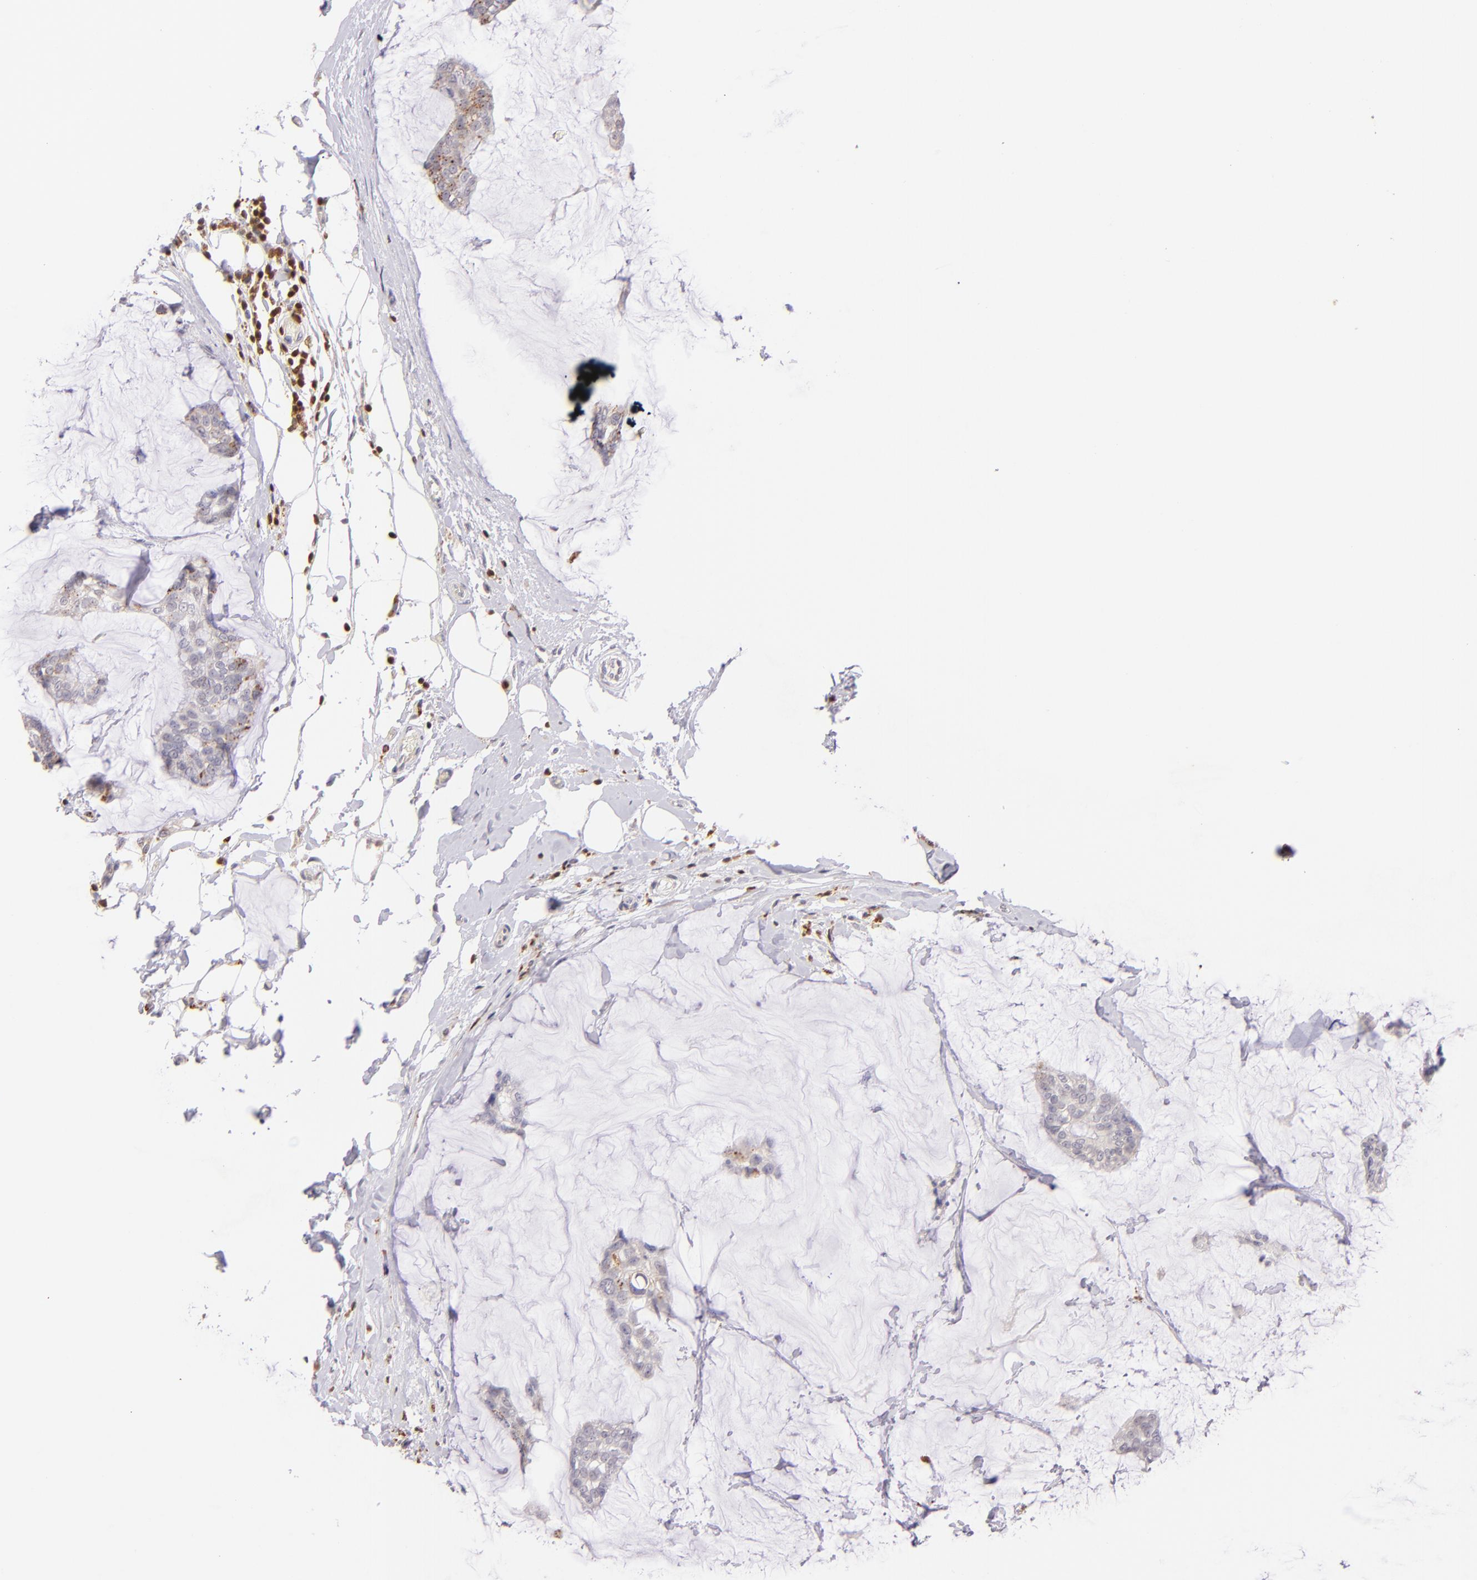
{"staining": {"intensity": "negative", "quantity": "none", "location": "none"}, "tissue": "breast cancer", "cell_type": "Tumor cells", "image_type": "cancer", "snomed": [{"axis": "morphology", "description": "Duct carcinoma"}, {"axis": "topography", "description": "Breast"}], "caption": "This is a photomicrograph of immunohistochemistry staining of infiltrating ductal carcinoma (breast), which shows no expression in tumor cells. (Brightfield microscopy of DAB (3,3'-diaminobenzidine) immunohistochemistry (IHC) at high magnification).", "gene": "ZAP70", "patient": {"sex": "female", "age": 93}}